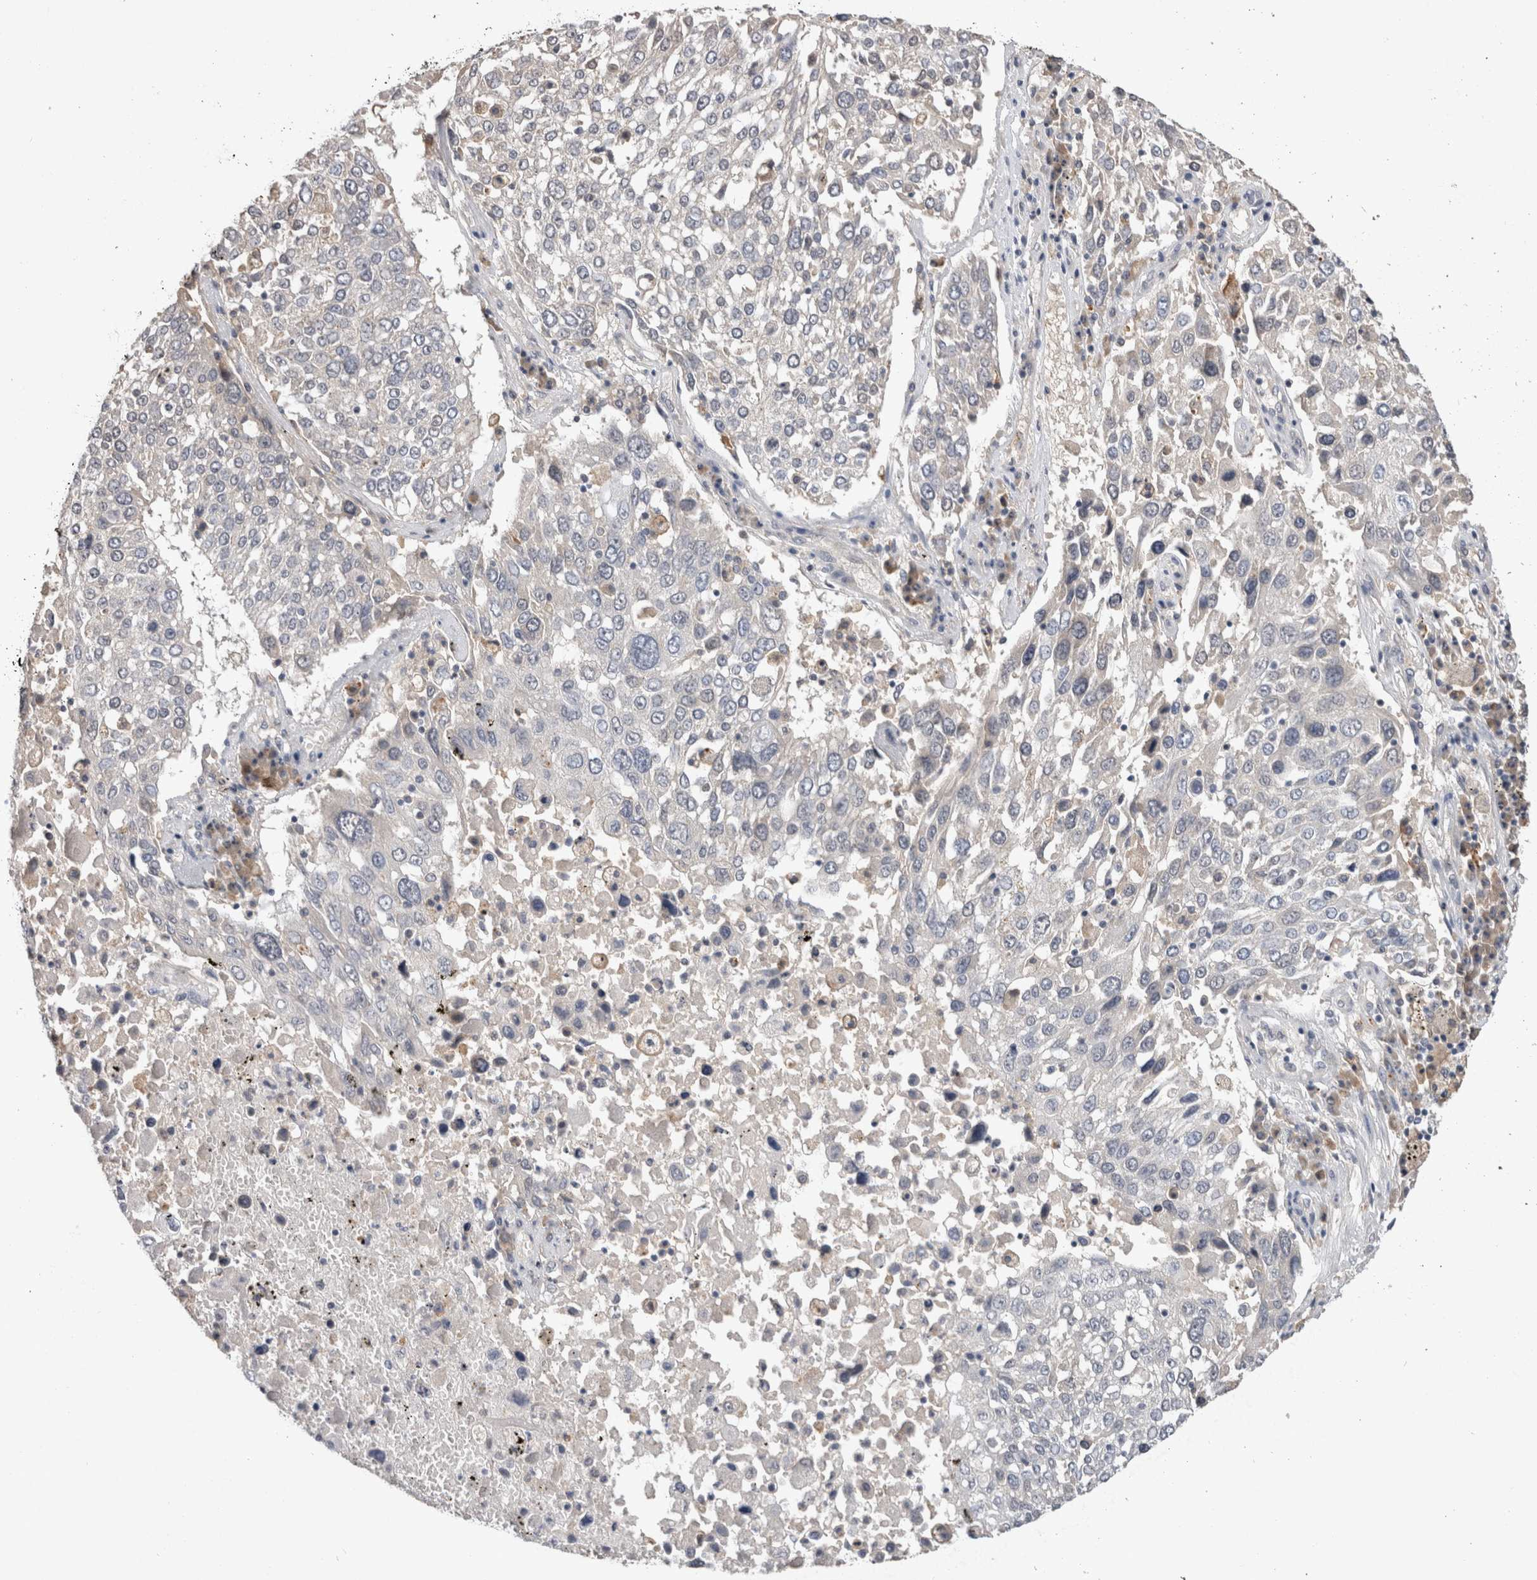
{"staining": {"intensity": "negative", "quantity": "none", "location": "none"}, "tissue": "lung cancer", "cell_type": "Tumor cells", "image_type": "cancer", "snomed": [{"axis": "morphology", "description": "Squamous cell carcinoma, NOS"}, {"axis": "topography", "description": "Lung"}], "caption": "DAB (3,3'-diaminobenzidine) immunohistochemical staining of human lung squamous cell carcinoma reveals no significant positivity in tumor cells.", "gene": "VSIG4", "patient": {"sex": "male", "age": 65}}